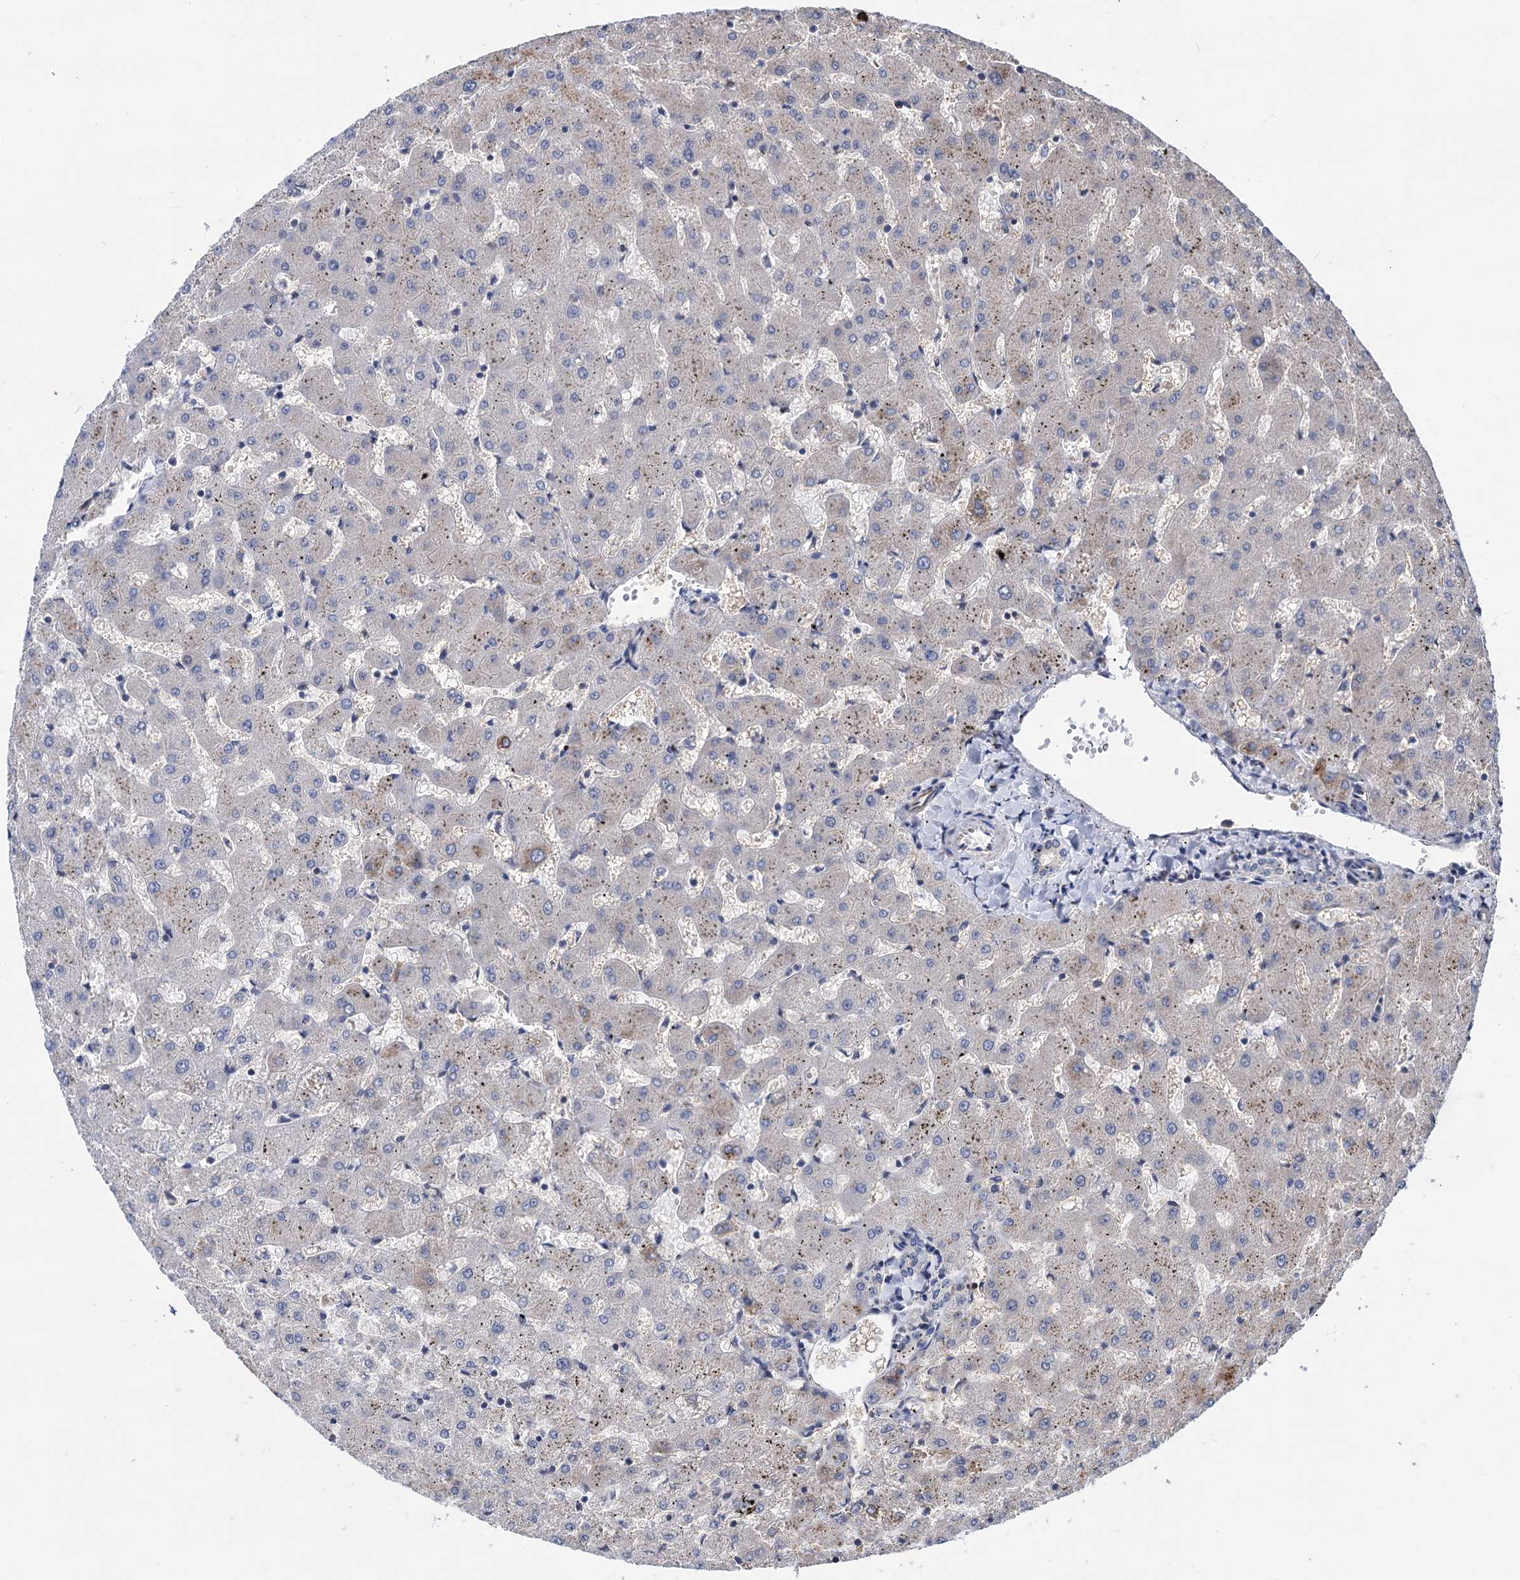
{"staining": {"intensity": "negative", "quantity": "none", "location": "none"}, "tissue": "liver", "cell_type": "Cholangiocytes", "image_type": "normal", "snomed": [{"axis": "morphology", "description": "Normal tissue, NOS"}, {"axis": "topography", "description": "Liver"}], "caption": "Immunohistochemistry (IHC) micrograph of benign human liver stained for a protein (brown), which exhibits no positivity in cholangiocytes.", "gene": "UBR1", "patient": {"sex": "female", "age": 63}}